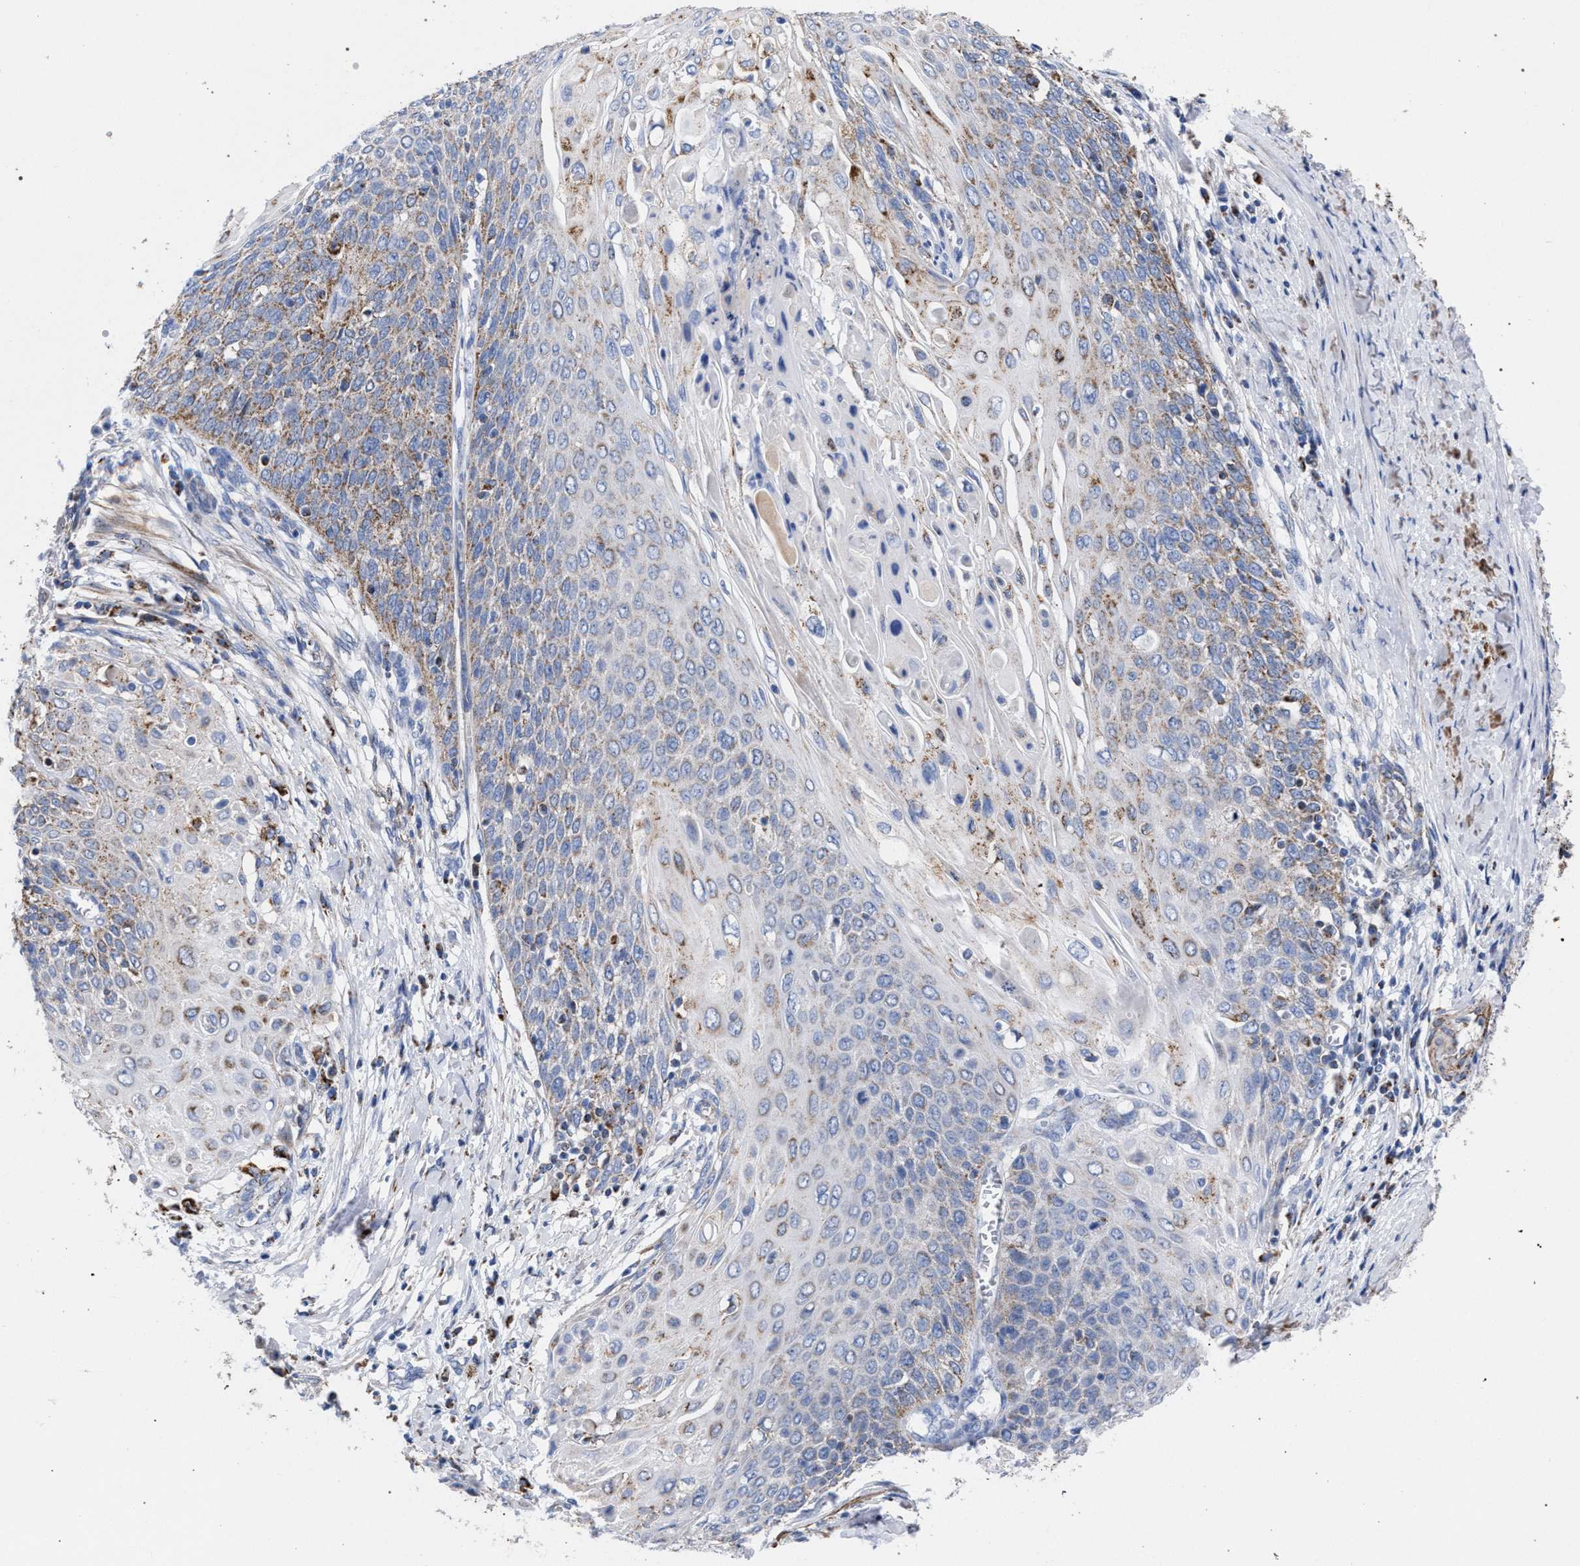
{"staining": {"intensity": "moderate", "quantity": "<25%", "location": "cytoplasmic/membranous"}, "tissue": "cervical cancer", "cell_type": "Tumor cells", "image_type": "cancer", "snomed": [{"axis": "morphology", "description": "Squamous cell carcinoma, NOS"}, {"axis": "topography", "description": "Cervix"}], "caption": "Protein staining demonstrates moderate cytoplasmic/membranous positivity in approximately <25% of tumor cells in cervical squamous cell carcinoma.", "gene": "ACADS", "patient": {"sex": "female", "age": 39}}